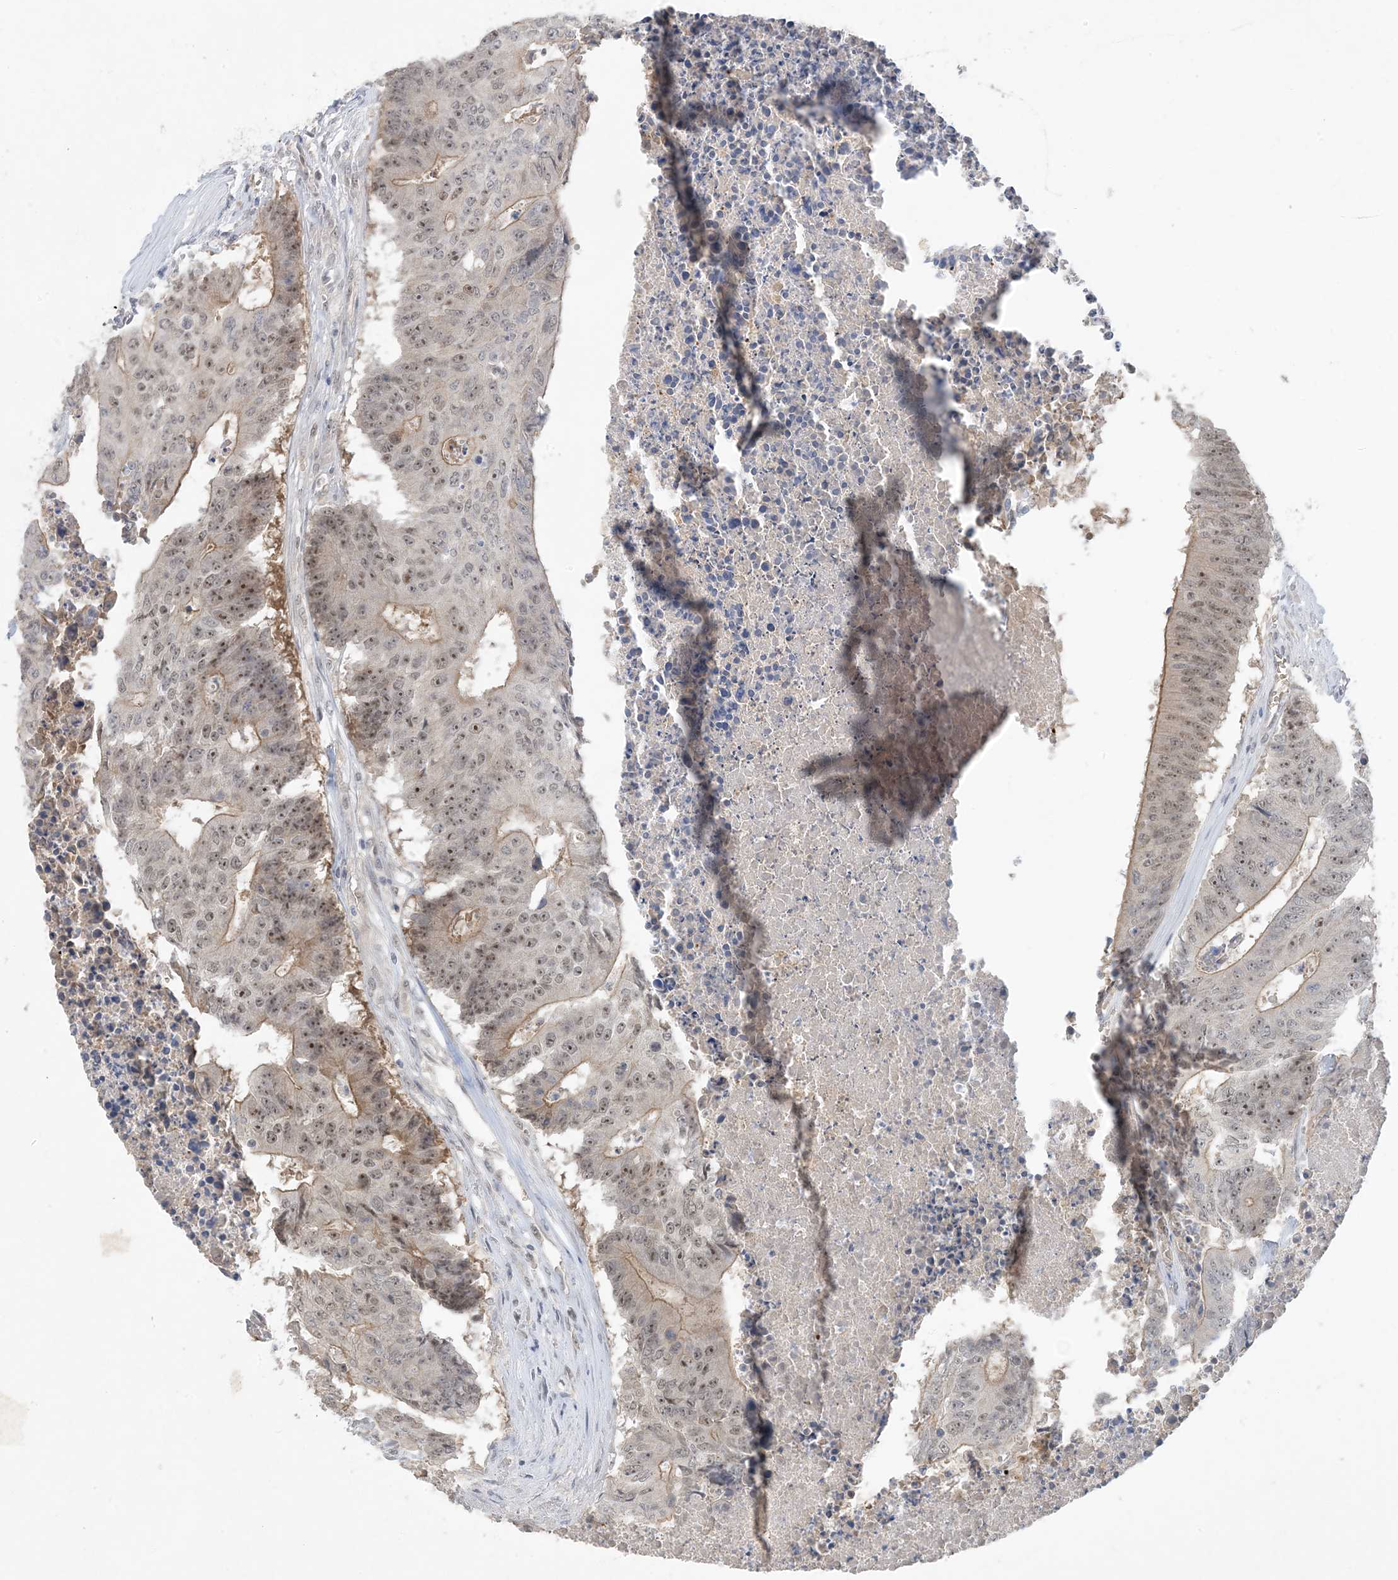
{"staining": {"intensity": "moderate", "quantity": "25%-75%", "location": "nuclear"}, "tissue": "colorectal cancer", "cell_type": "Tumor cells", "image_type": "cancer", "snomed": [{"axis": "morphology", "description": "Adenocarcinoma, NOS"}, {"axis": "topography", "description": "Colon"}], "caption": "About 25%-75% of tumor cells in human colorectal cancer reveal moderate nuclear protein expression as visualized by brown immunohistochemical staining.", "gene": "UBE2E1", "patient": {"sex": "male", "age": 87}}